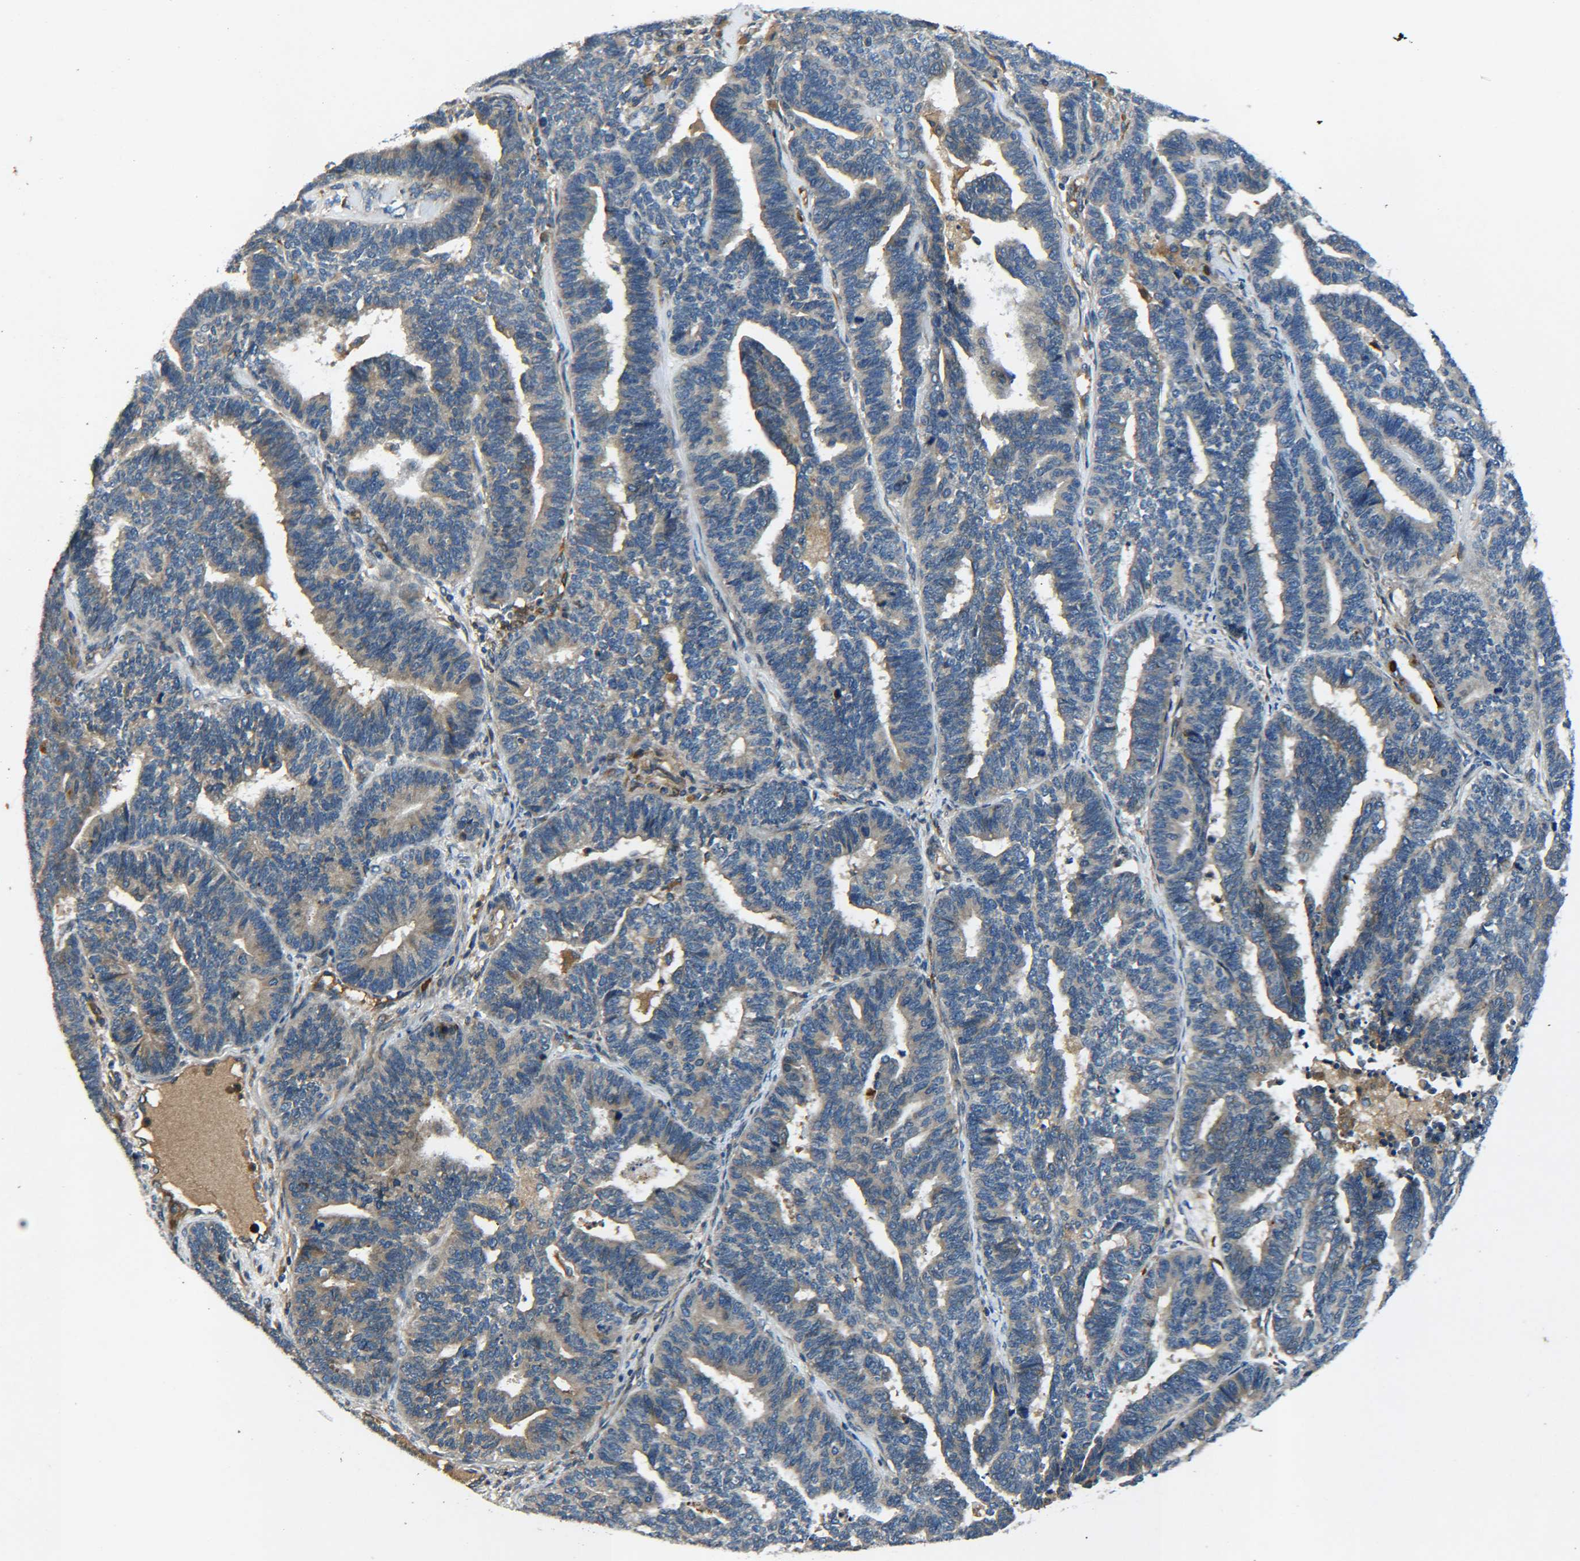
{"staining": {"intensity": "moderate", "quantity": "25%-75%", "location": "cytoplasmic/membranous"}, "tissue": "endometrial cancer", "cell_type": "Tumor cells", "image_type": "cancer", "snomed": [{"axis": "morphology", "description": "Adenocarcinoma, NOS"}, {"axis": "topography", "description": "Endometrium"}], "caption": "This photomicrograph reveals immunohistochemistry staining of human endometrial adenocarcinoma, with medium moderate cytoplasmic/membranous expression in about 25%-75% of tumor cells.", "gene": "RAB1B", "patient": {"sex": "female", "age": 70}}